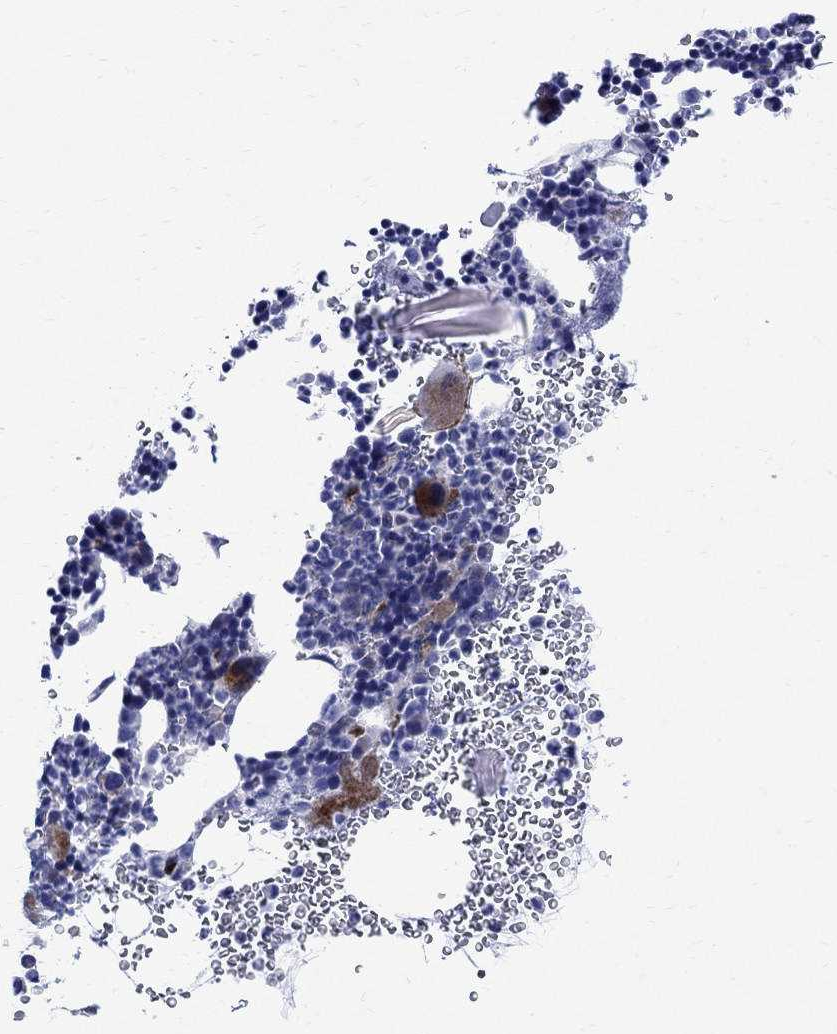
{"staining": {"intensity": "strong", "quantity": "<25%", "location": "cytoplasmic/membranous"}, "tissue": "bone marrow", "cell_type": "Hematopoietic cells", "image_type": "normal", "snomed": [{"axis": "morphology", "description": "Normal tissue, NOS"}, {"axis": "topography", "description": "Bone marrow"}], "caption": "A high-resolution micrograph shows IHC staining of normal bone marrow, which shows strong cytoplasmic/membranous expression in approximately <25% of hematopoietic cells.", "gene": "PARVB", "patient": {"sex": "male", "age": 44}}